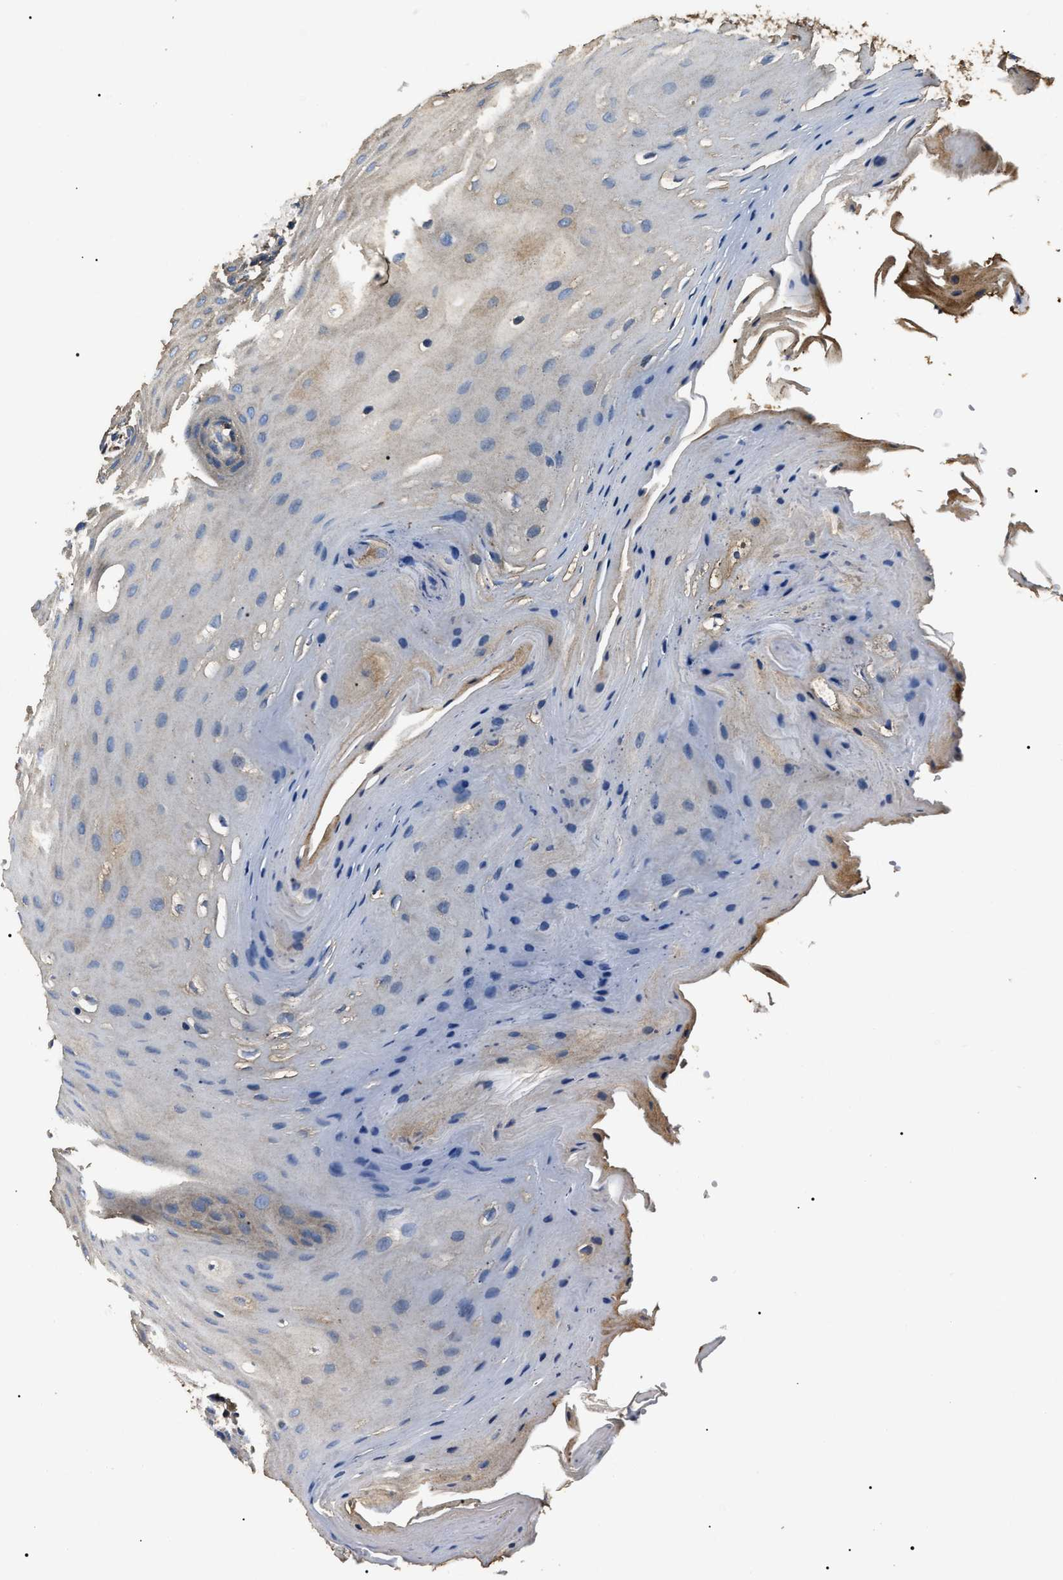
{"staining": {"intensity": "moderate", "quantity": "<25%", "location": "cytoplasmic/membranous"}, "tissue": "oral mucosa", "cell_type": "Squamous epithelial cells", "image_type": "normal", "snomed": [{"axis": "morphology", "description": "Normal tissue, NOS"}, {"axis": "morphology", "description": "Squamous cell carcinoma, NOS"}, {"axis": "topography", "description": "Oral tissue"}, {"axis": "topography", "description": "Head-Neck"}], "caption": "A photomicrograph of oral mucosa stained for a protein shows moderate cytoplasmic/membranous brown staining in squamous epithelial cells.", "gene": "HSCB", "patient": {"sex": "male", "age": 71}}